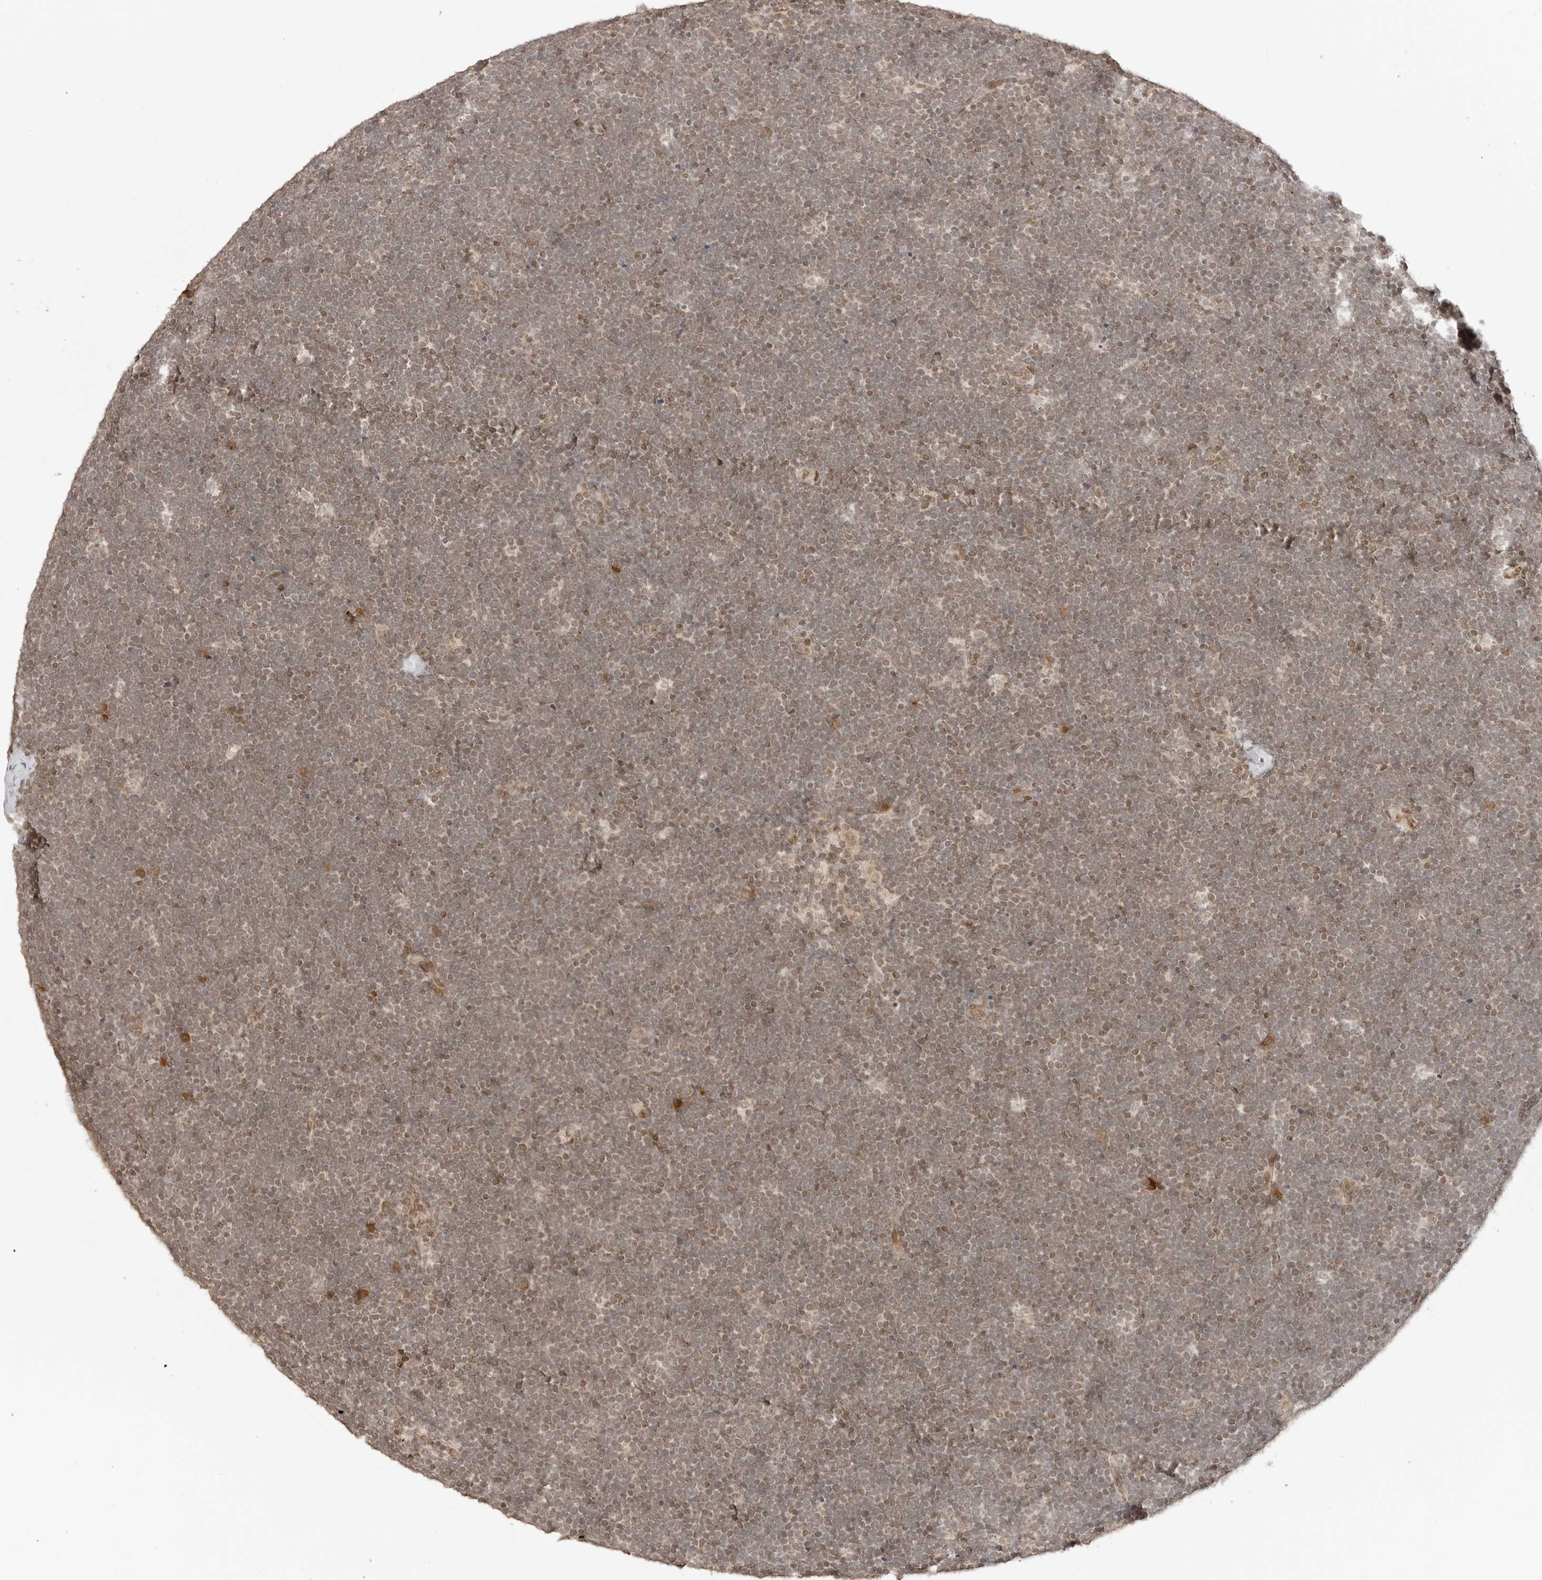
{"staining": {"intensity": "weak", "quantity": ">75%", "location": "nuclear"}, "tissue": "lymphoma", "cell_type": "Tumor cells", "image_type": "cancer", "snomed": [{"axis": "morphology", "description": "Malignant lymphoma, non-Hodgkin's type, High grade"}, {"axis": "topography", "description": "Lymph node"}], "caption": "A brown stain shows weak nuclear expression of a protein in human lymphoma tumor cells.", "gene": "POLH", "patient": {"sex": "male", "age": 13}}